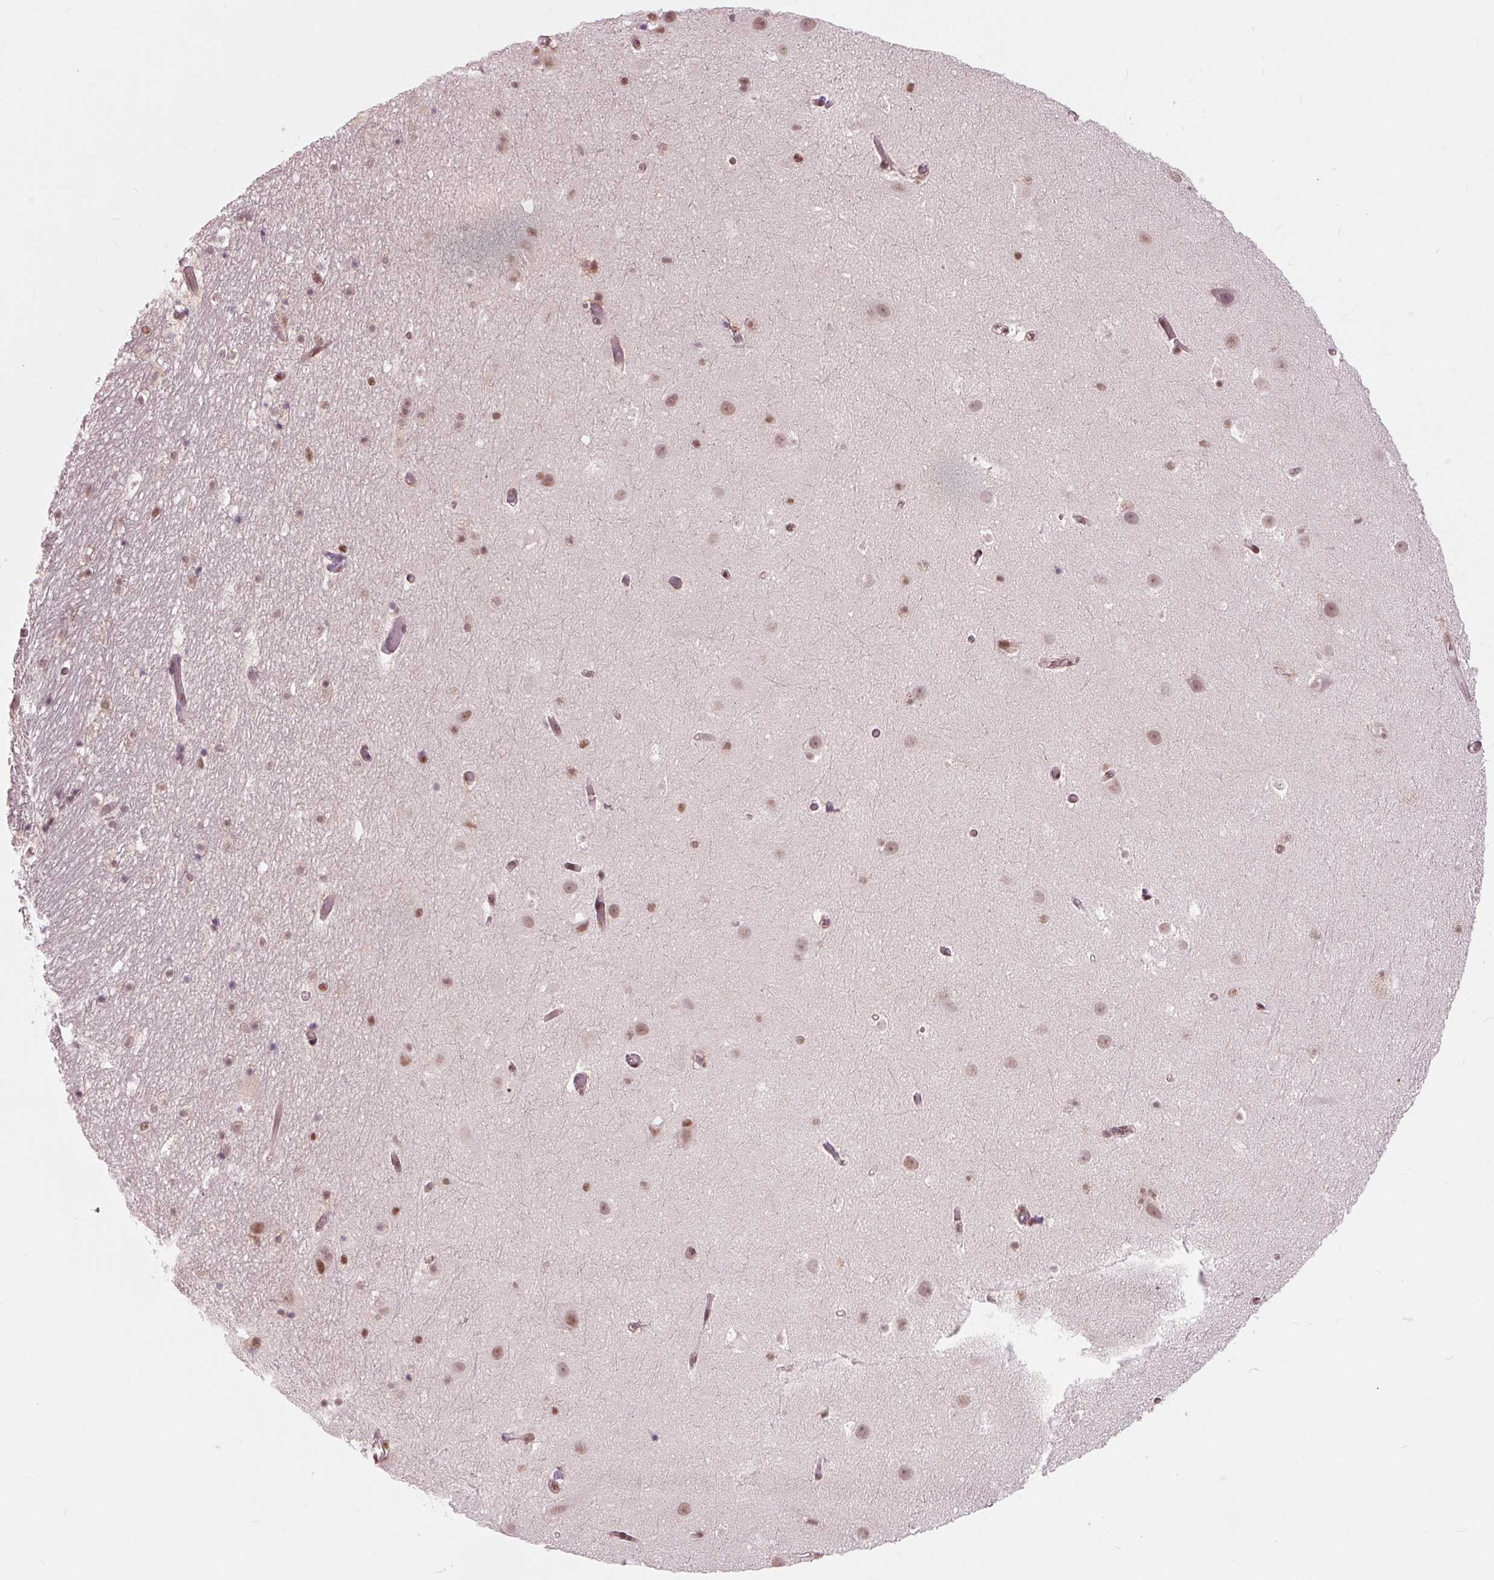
{"staining": {"intensity": "moderate", "quantity": ">75%", "location": "nuclear"}, "tissue": "hippocampus", "cell_type": "Glial cells", "image_type": "normal", "snomed": [{"axis": "morphology", "description": "Normal tissue, NOS"}, {"axis": "topography", "description": "Hippocampus"}], "caption": "Normal hippocampus was stained to show a protein in brown. There is medium levels of moderate nuclear expression in approximately >75% of glial cells. (Stains: DAB (3,3'-diaminobenzidine) in brown, nuclei in blue, Microscopy: brightfield microscopy at high magnification).", "gene": "LSM2", "patient": {"sex": "male", "age": 26}}